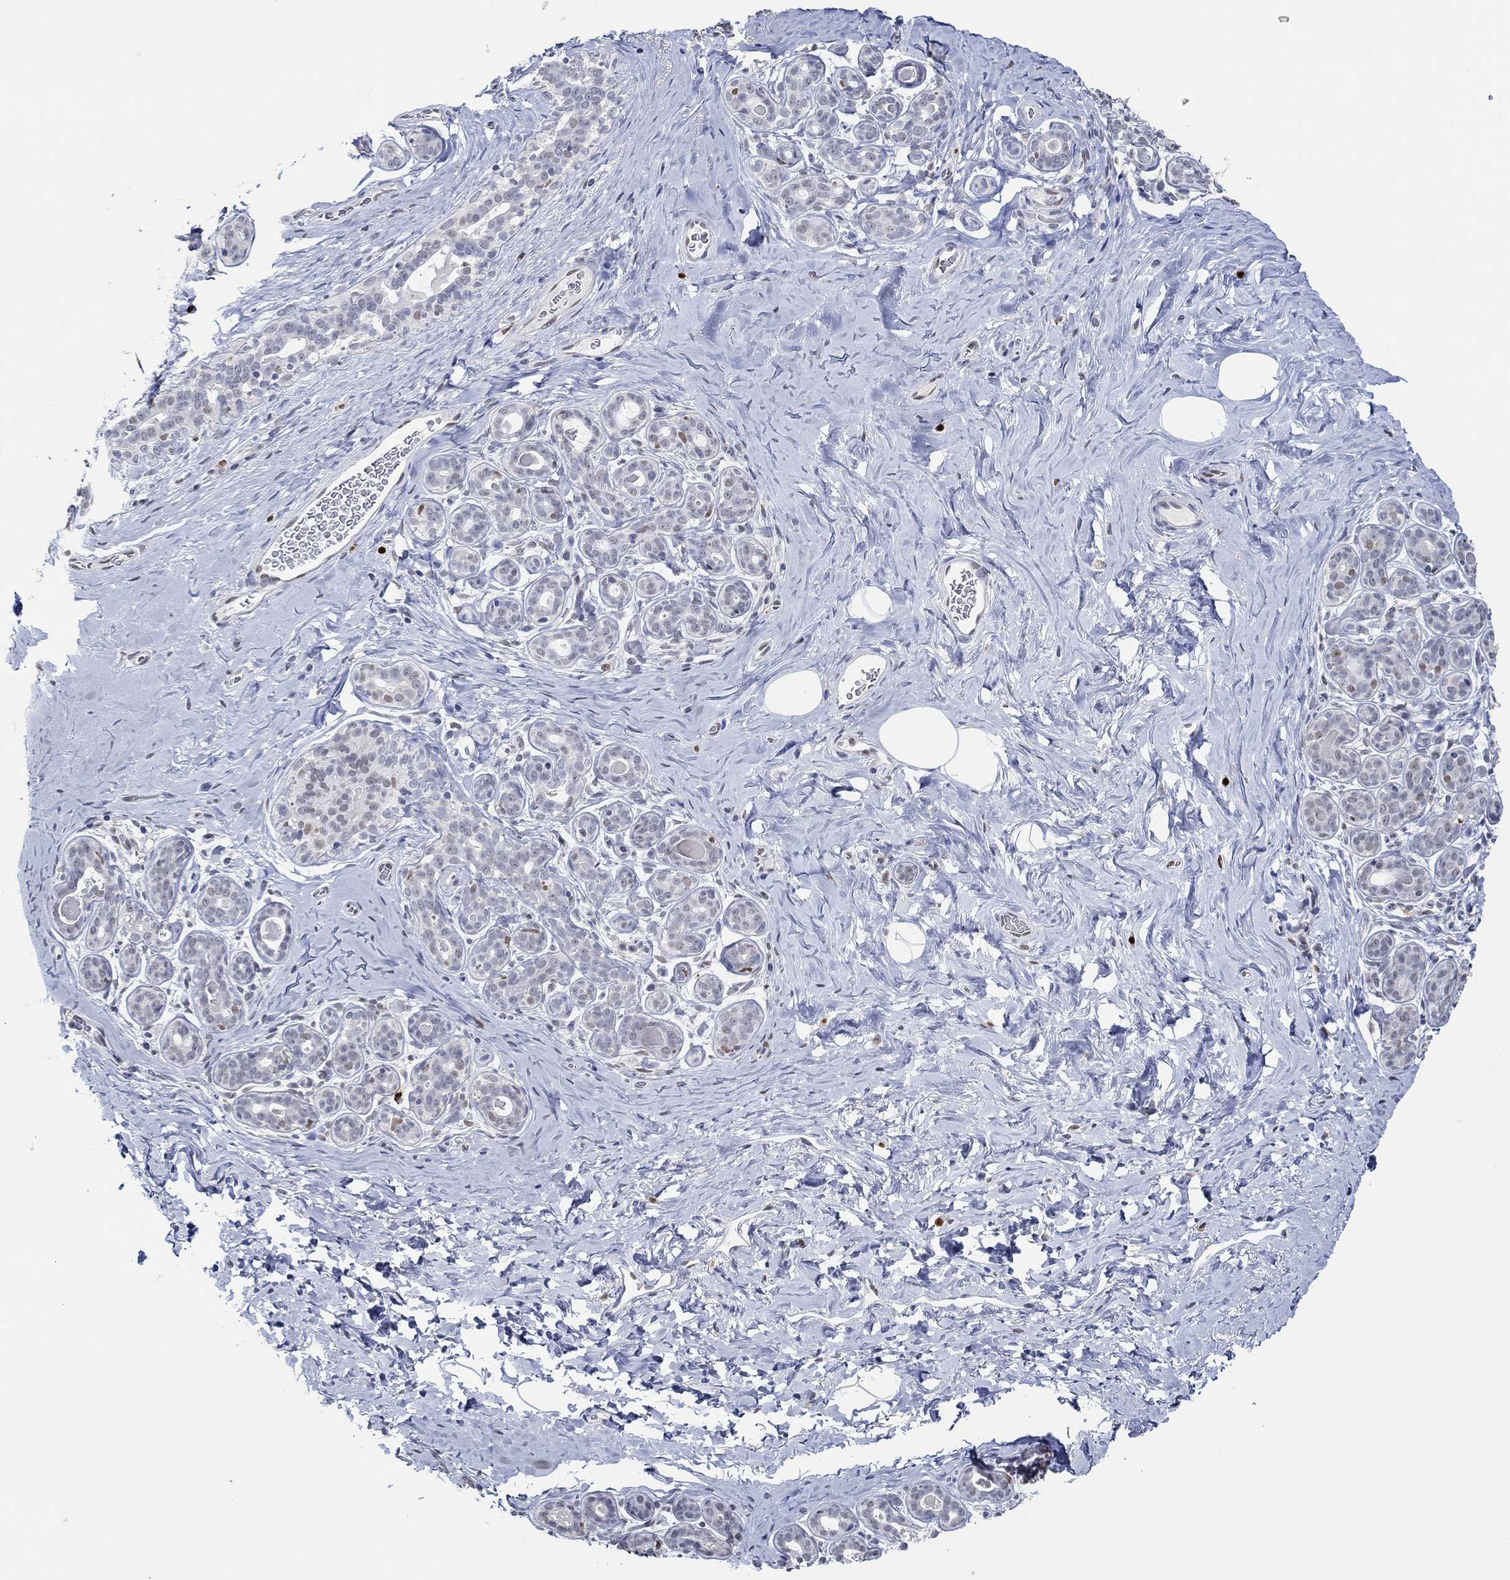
{"staining": {"intensity": "negative", "quantity": "none", "location": "none"}, "tissue": "breast", "cell_type": "Adipocytes", "image_type": "normal", "snomed": [{"axis": "morphology", "description": "Normal tissue, NOS"}, {"axis": "topography", "description": "Skin"}, {"axis": "topography", "description": "Breast"}], "caption": "A high-resolution image shows immunohistochemistry (IHC) staining of normal breast, which shows no significant positivity in adipocytes.", "gene": "GATA2", "patient": {"sex": "female", "age": 43}}